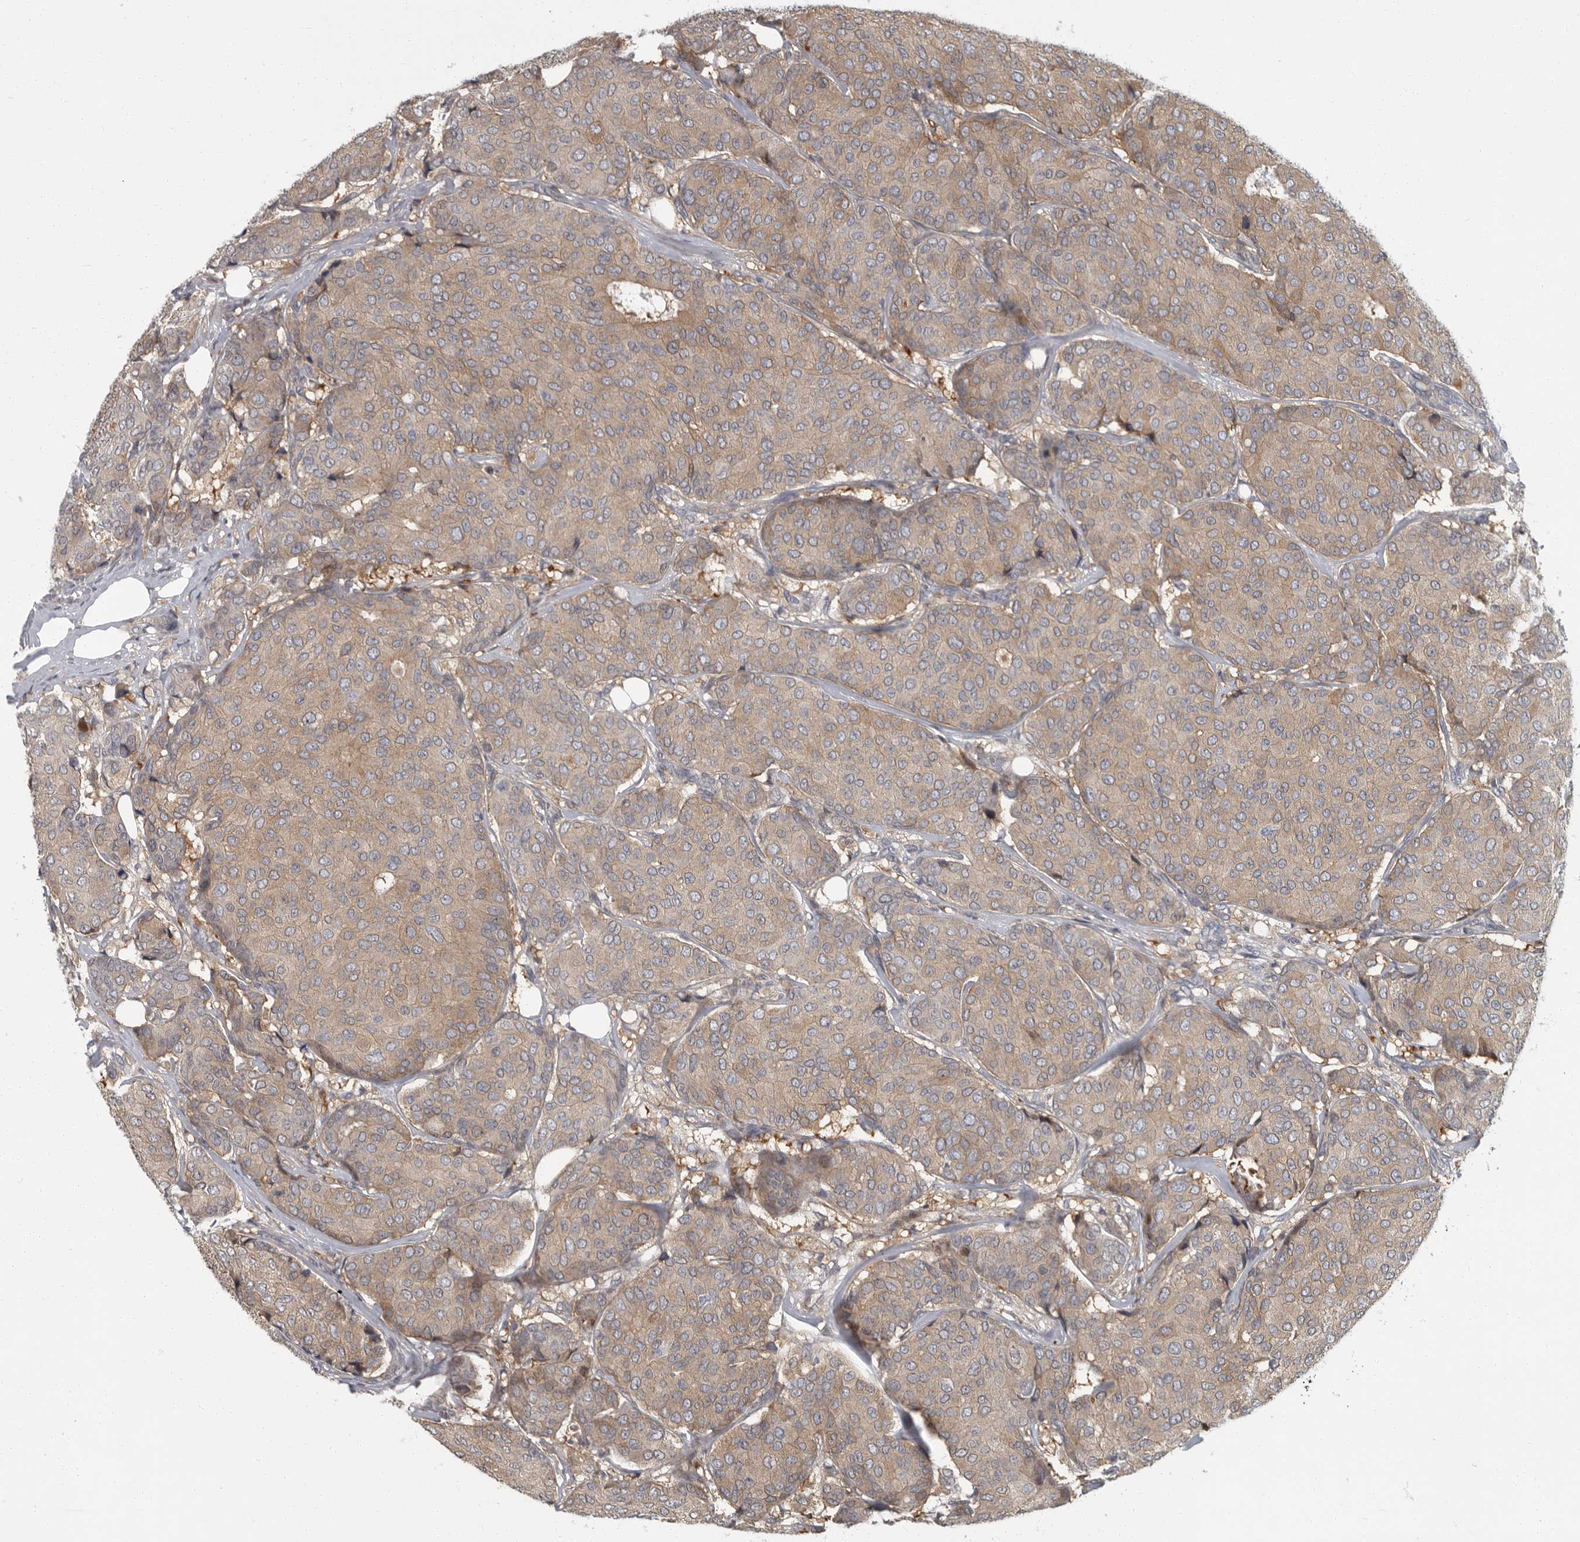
{"staining": {"intensity": "weak", "quantity": "25%-75%", "location": "cytoplasmic/membranous"}, "tissue": "breast cancer", "cell_type": "Tumor cells", "image_type": "cancer", "snomed": [{"axis": "morphology", "description": "Duct carcinoma"}, {"axis": "topography", "description": "Breast"}], "caption": "Intraductal carcinoma (breast) stained with a brown dye displays weak cytoplasmic/membranous positive staining in approximately 25%-75% of tumor cells.", "gene": "PDE7A", "patient": {"sex": "female", "age": 75}}